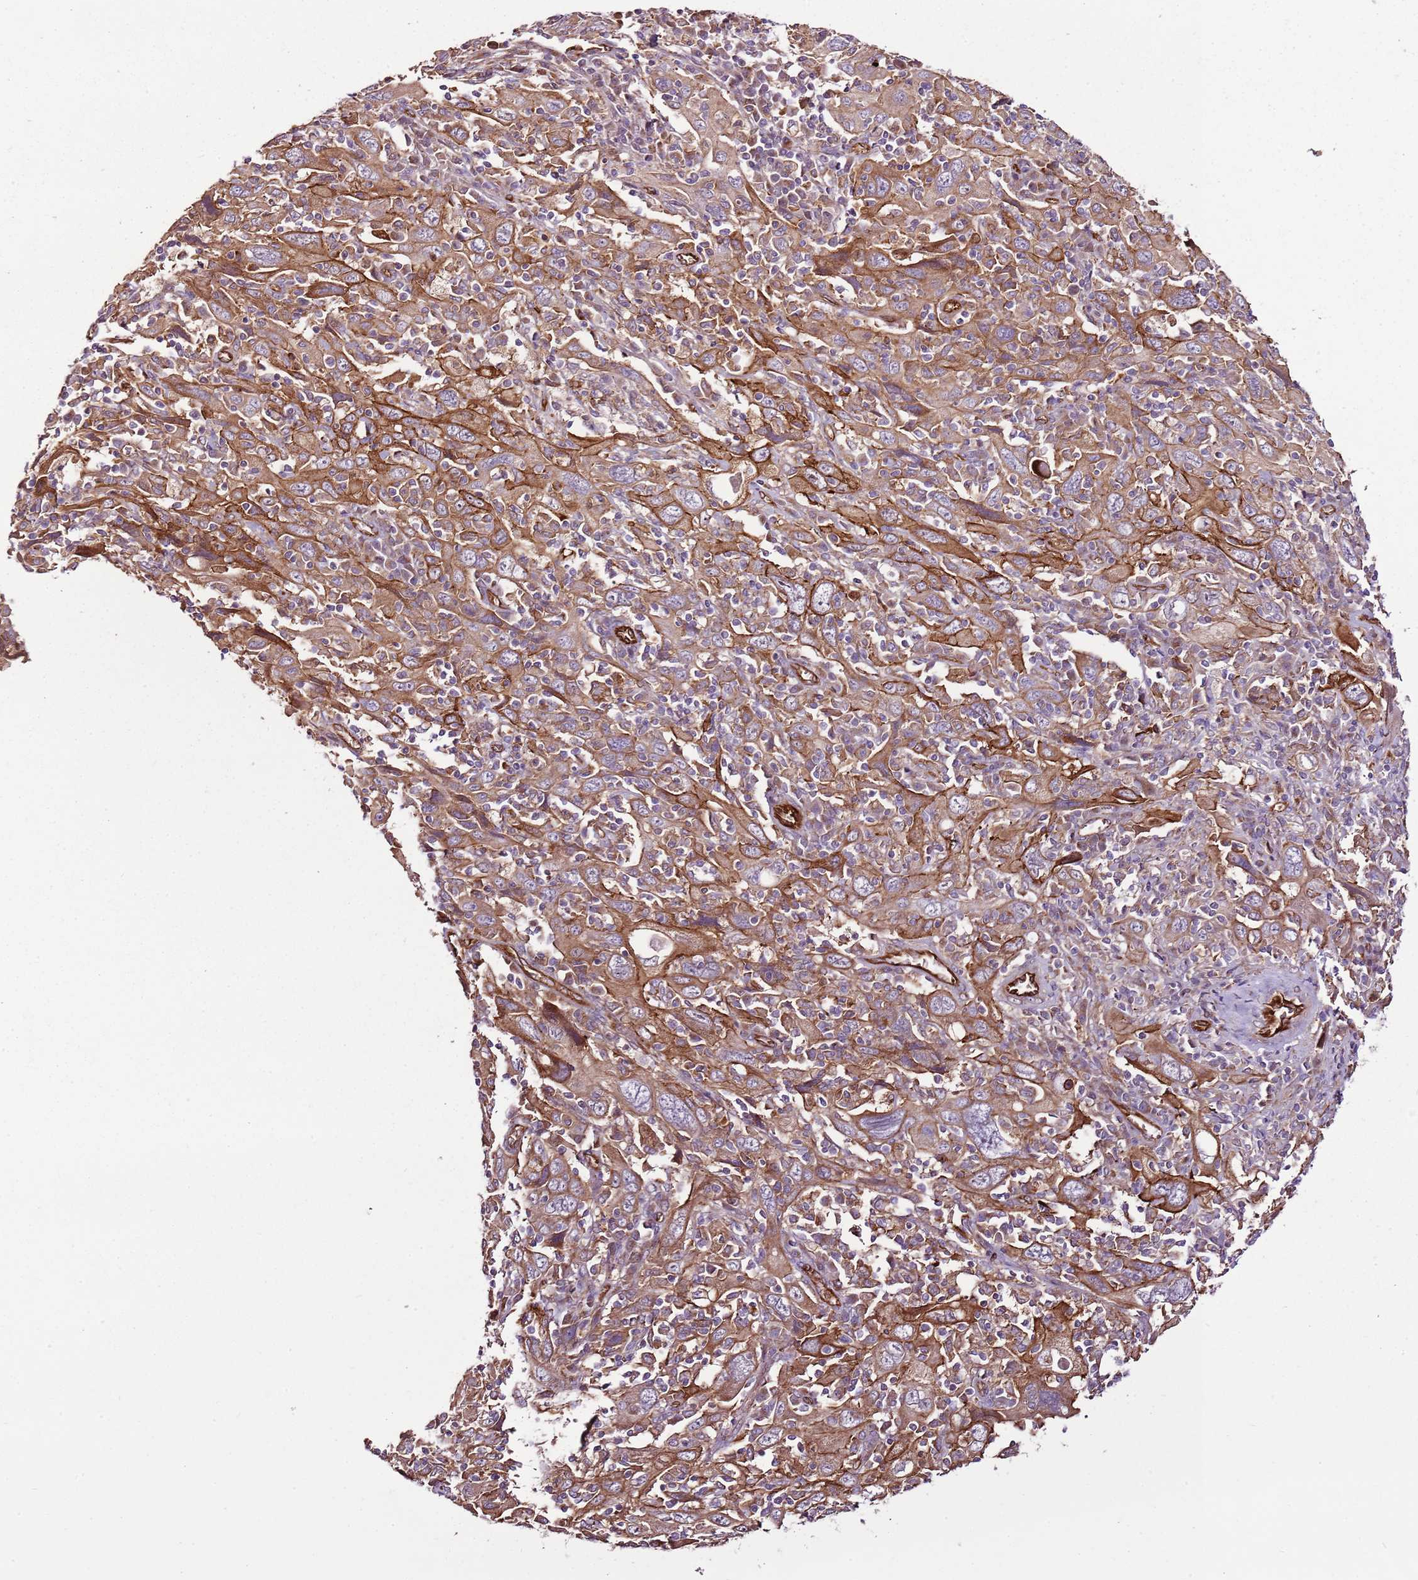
{"staining": {"intensity": "moderate", "quantity": ">75%", "location": "cytoplasmic/membranous"}, "tissue": "cervical cancer", "cell_type": "Tumor cells", "image_type": "cancer", "snomed": [{"axis": "morphology", "description": "Squamous cell carcinoma, NOS"}, {"axis": "topography", "description": "Cervix"}], "caption": "Protein staining reveals moderate cytoplasmic/membranous positivity in about >75% of tumor cells in cervical cancer.", "gene": "ZNF827", "patient": {"sex": "female", "age": 46}}